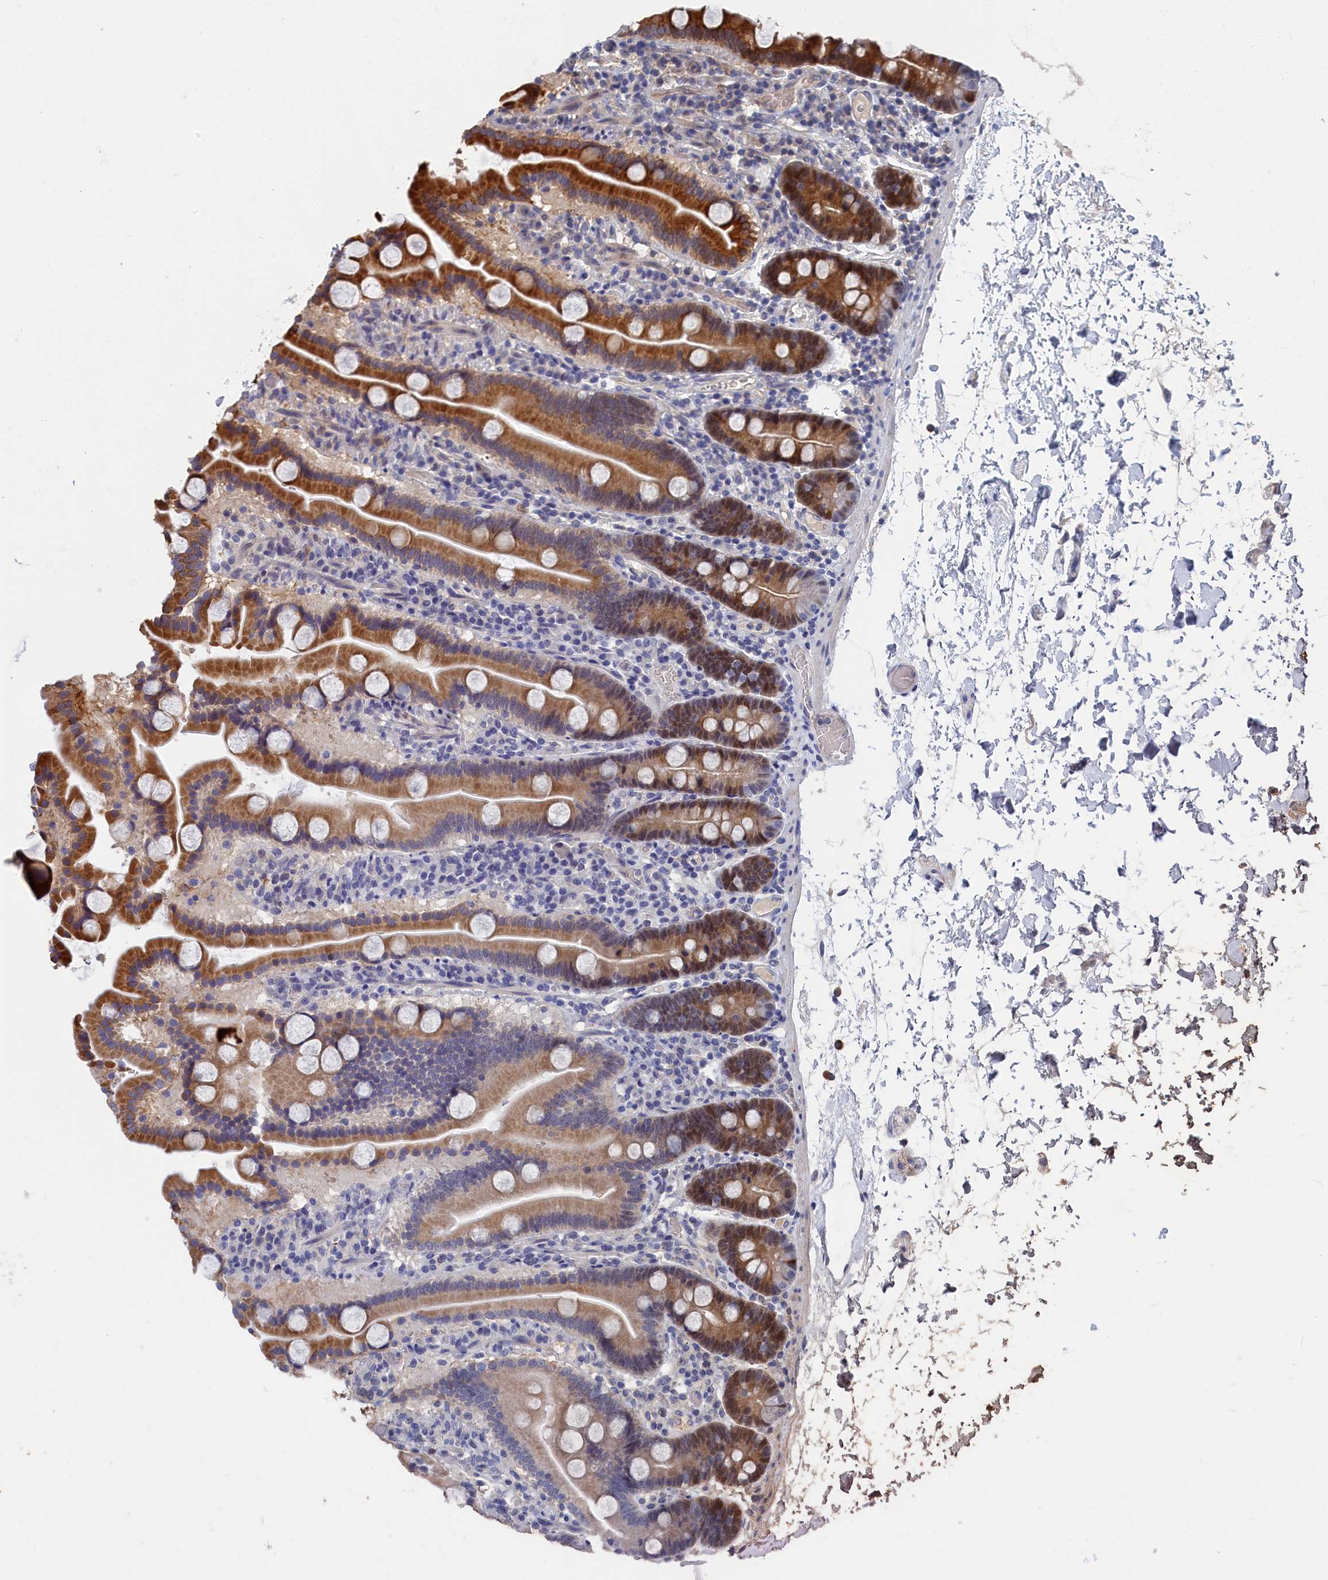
{"staining": {"intensity": "strong", "quantity": ">75%", "location": "cytoplasmic/membranous"}, "tissue": "duodenum", "cell_type": "Glandular cells", "image_type": "normal", "snomed": [{"axis": "morphology", "description": "Normal tissue, NOS"}, {"axis": "topography", "description": "Duodenum"}], "caption": "High-magnification brightfield microscopy of unremarkable duodenum stained with DAB (brown) and counterstained with hematoxylin (blue). glandular cells exhibit strong cytoplasmic/membranous expression is present in about>75% of cells. (DAB (3,3'-diaminobenzidine) = brown stain, brightfield microscopy at high magnification).", "gene": "RMI2", "patient": {"sex": "male", "age": 55}}